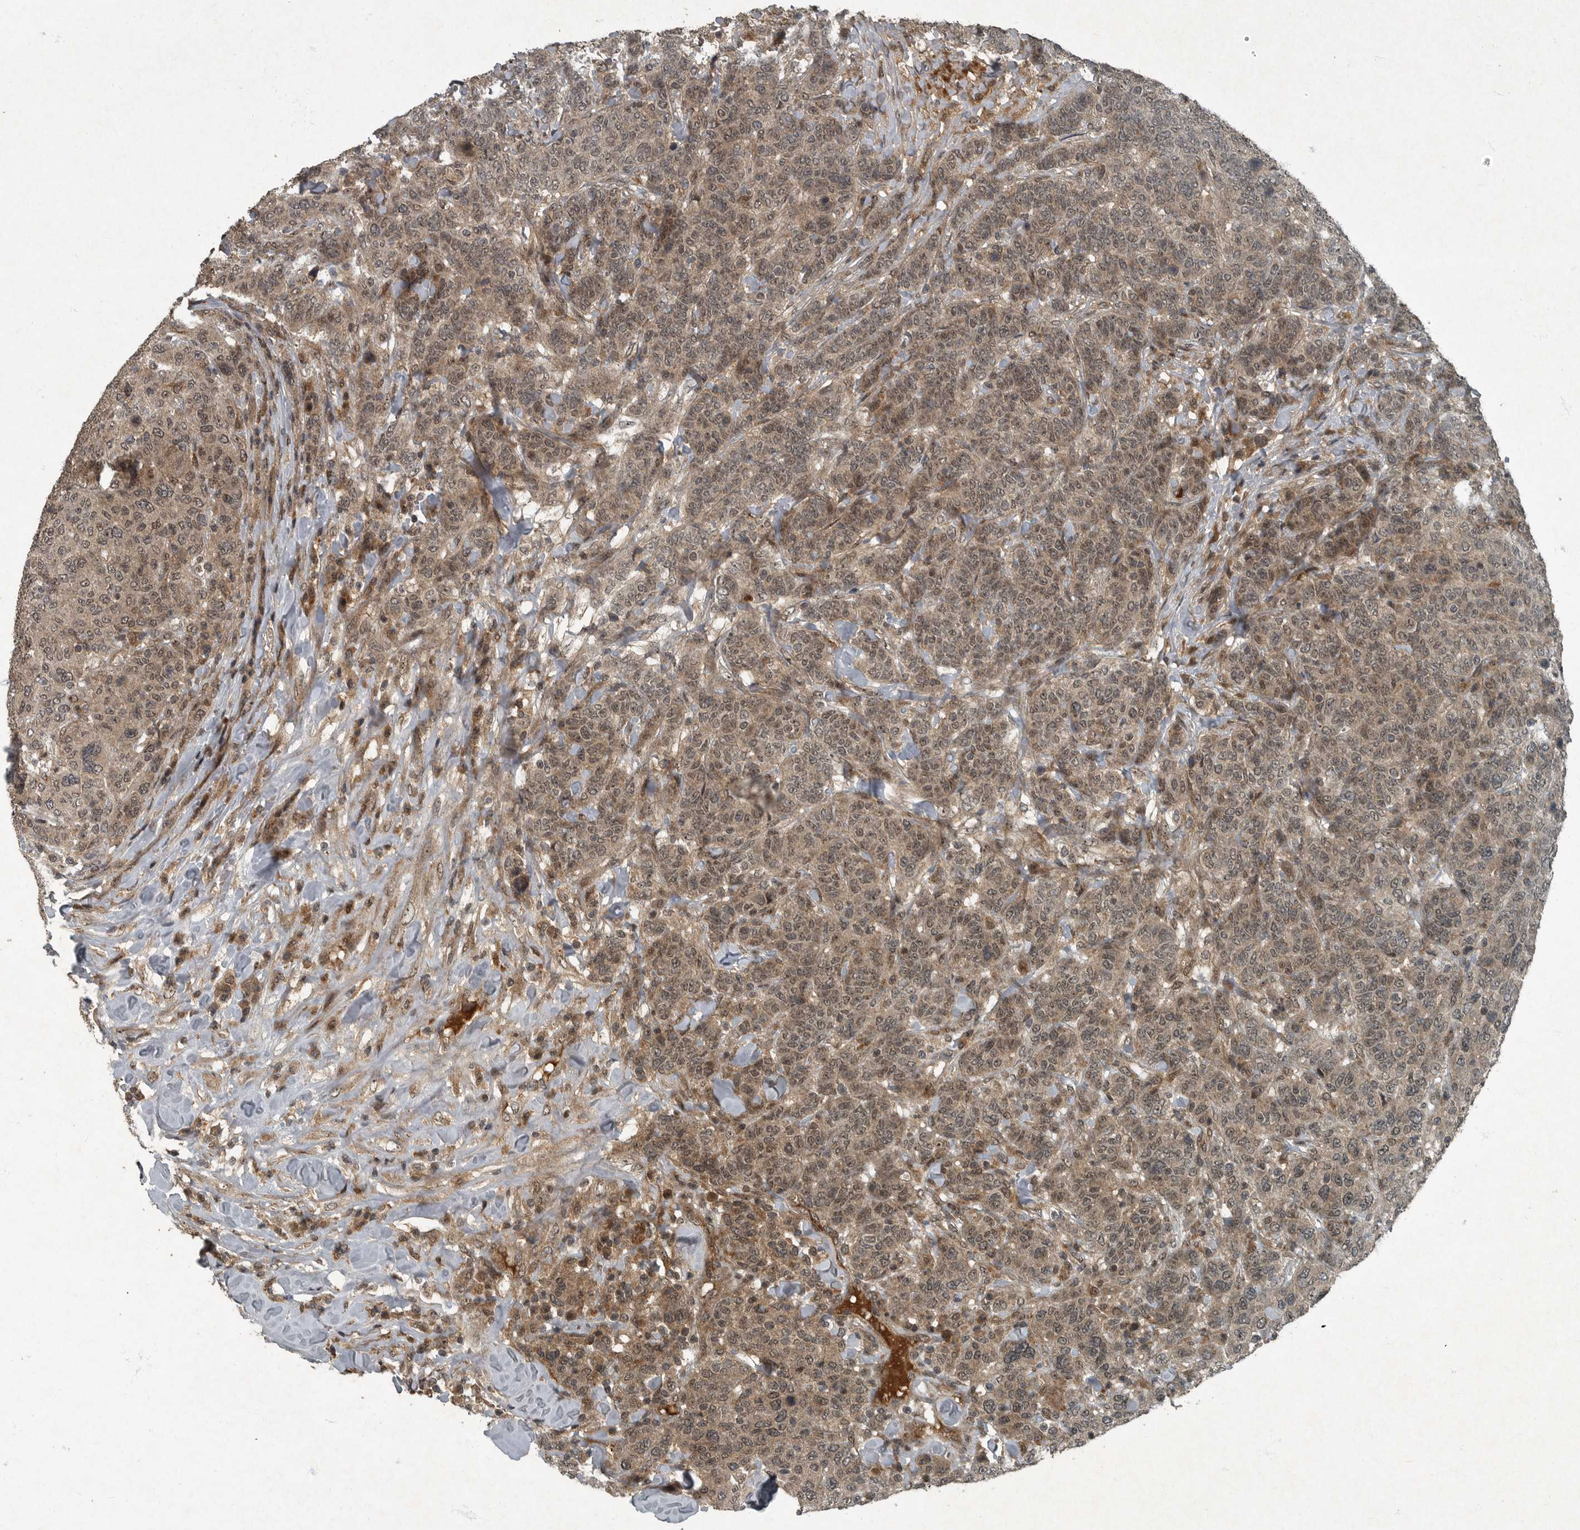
{"staining": {"intensity": "moderate", "quantity": ">75%", "location": "cytoplasmic/membranous,nuclear"}, "tissue": "breast cancer", "cell_type": "Tumor cells", "image_type": "cancer", "snomed": [{"axis": "morphology", "description": "Duct carcinoma"}, {"axis": "topography", "description": "Breast"}], "caption": "Brown immunohistochemical staining in breast cancer (intraductal carcinoma) demonstrates moderate cytoplasmic/membranous and nuclear staining in approximately >75% of tumor cells. (DAB IHC with brightfield microscopy, high magnification).", "gene": "FOXO1", "patient": {"sex": "female", "age": 37}}